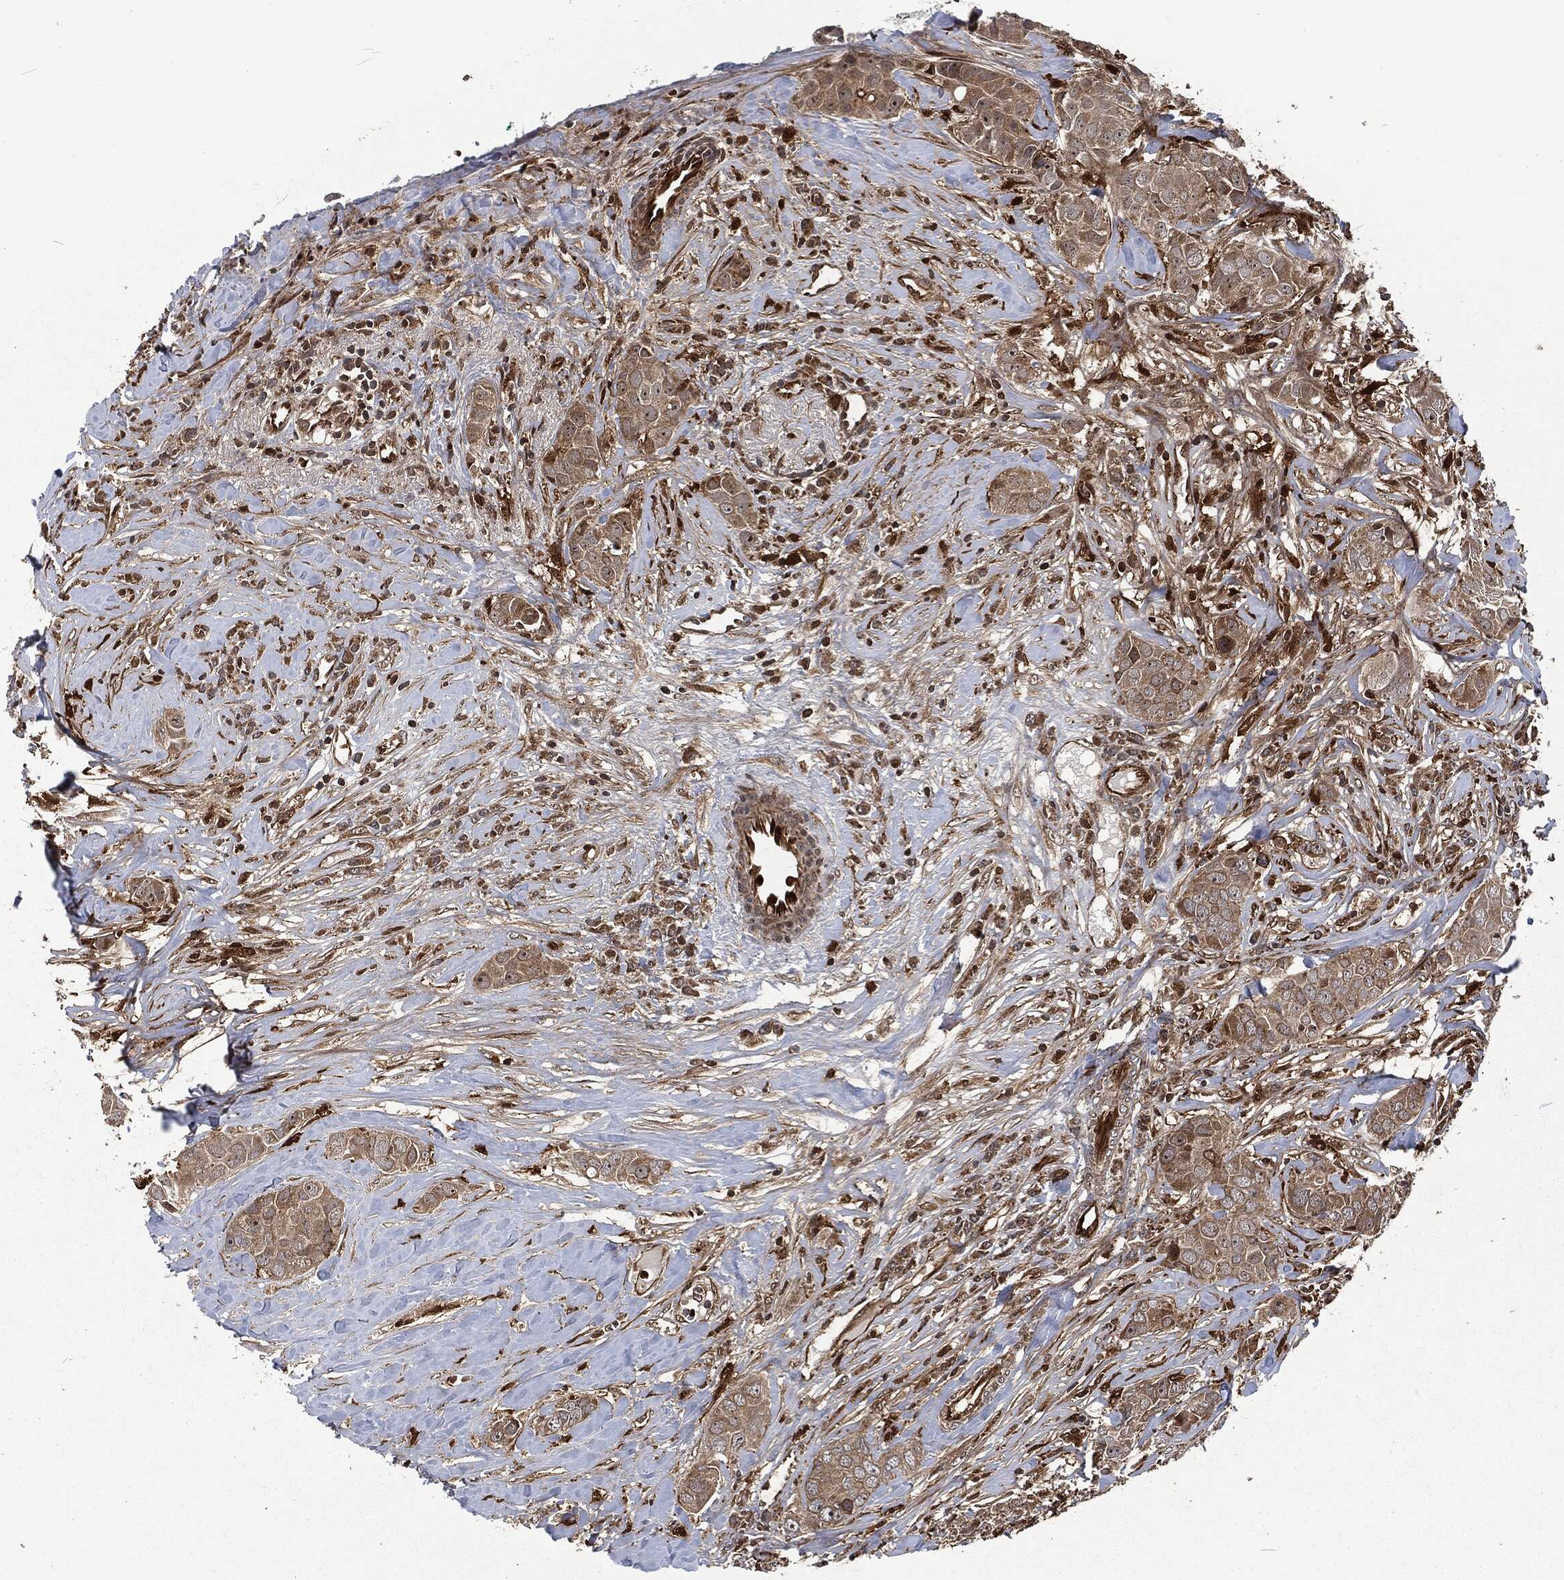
{"staining": {"intensity": "weak", "quantity": ">75%", "location": "cytoplasmic/membranous"}, "tissue": "breast cancer", "cell_type": "Tumor cells", "image_type": "cancer", "snomed": [{"axis": "morphology", "description": "Duct carcinoma"}, {"axis": "topography", "description": "Breast"}], "caption": "A photomicrograph of intraductal carcinoma (breast) stained for a protein demonstrates weak cytoplasmic/membranous brown staining in tumor cells. (DAB IHC, brown staining for protein, blue staining for nuclei).", "gene": "CMPK2", "patient": {"sex": "female", "age": 43}}